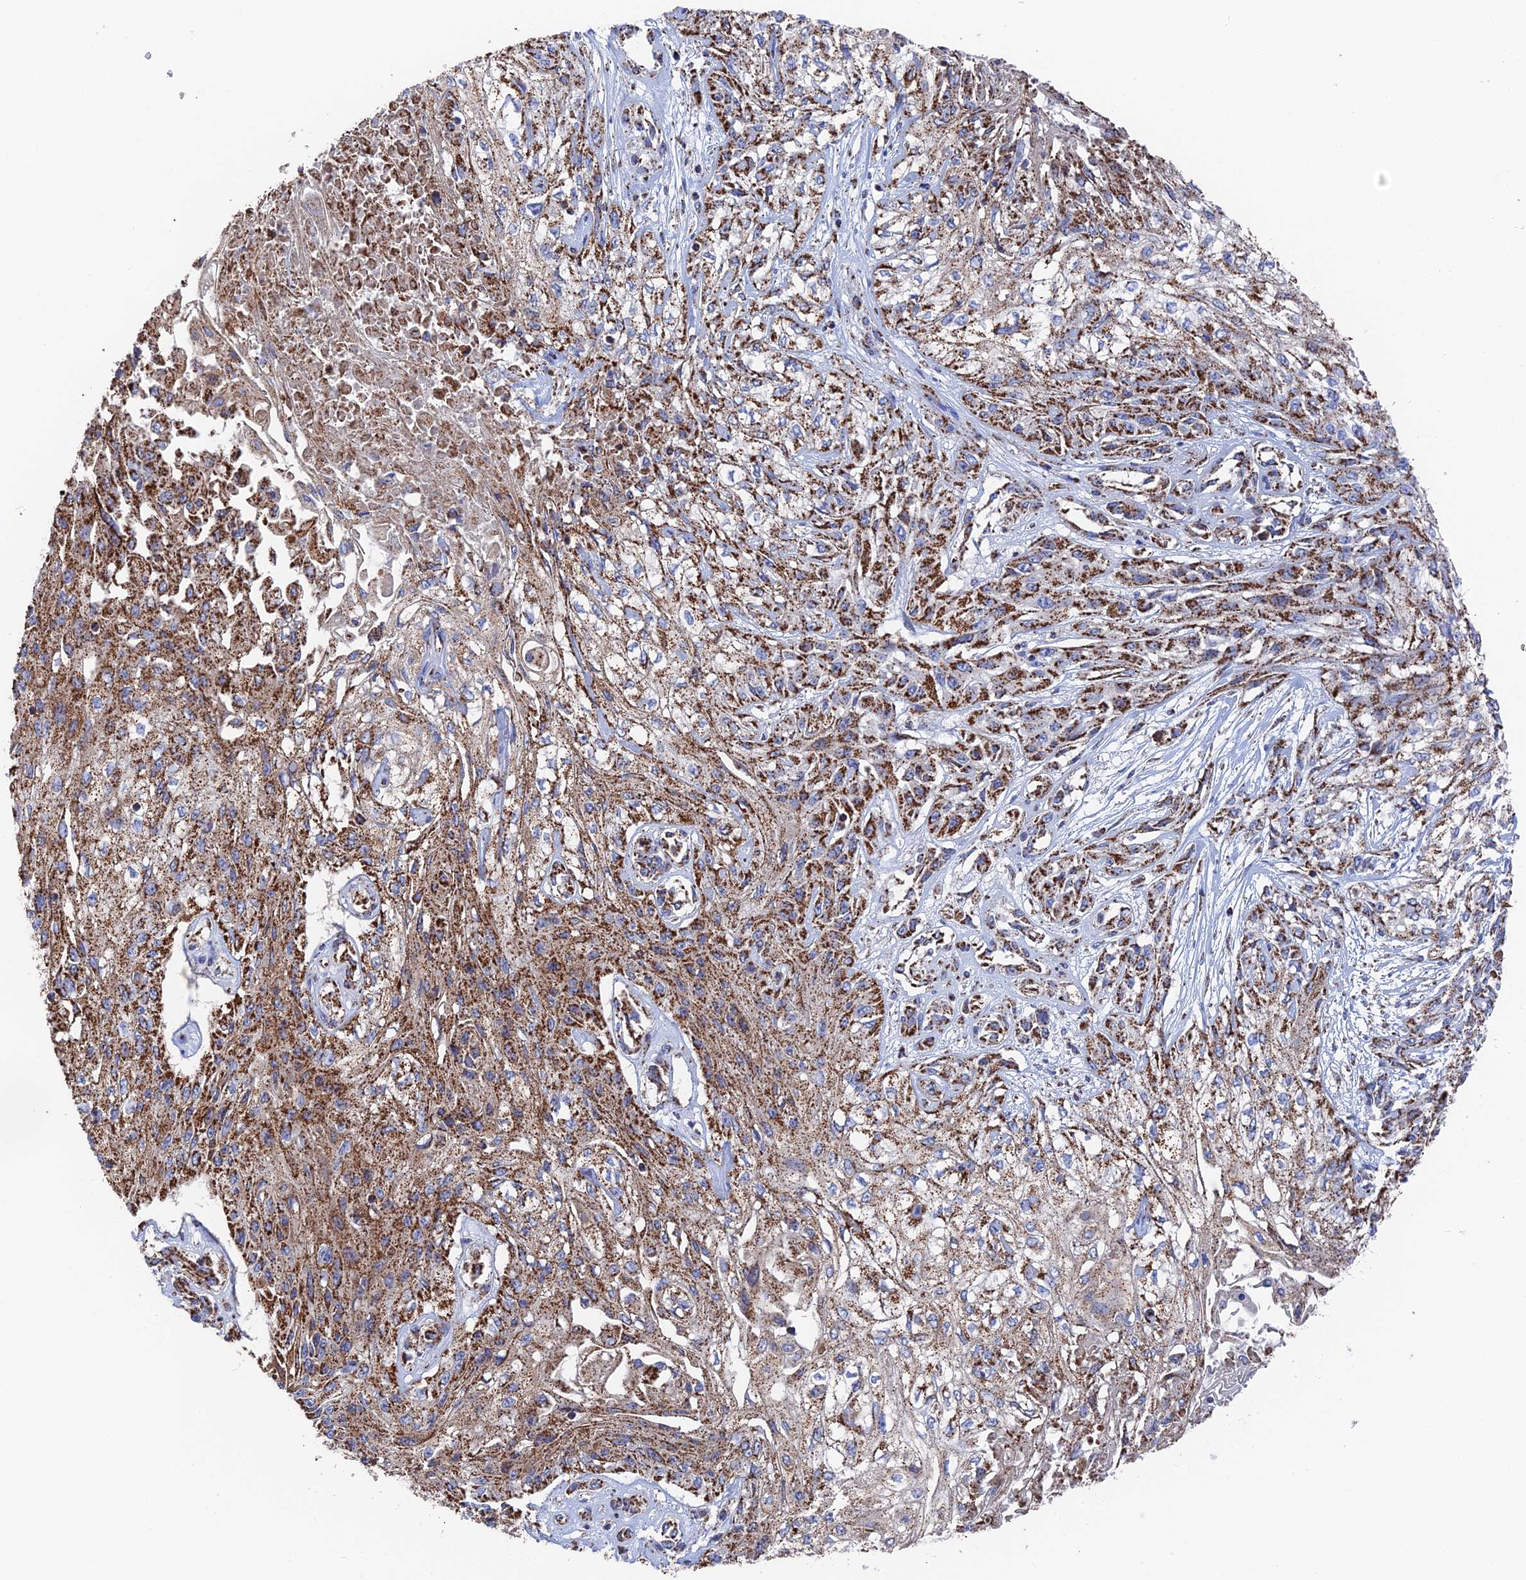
{"staining": {"intensity": "strong", "quantity": ">75%", "location": "cytoplasmic/membranous"}, "tissue": "skin cancer", "cell_type": "Tumor cells", "image_type": "cancer", "snomed": [{"axis": "morphology", "description": "Squamous cell carcinoma, NOS"}, {"axis": "morphology", "description": "Squamous cell carcinoma, metastatic, NOS"}, {"axis": "topography", "description": "Skin"}, {"axis": "topography", "description": "Lymph node"}], "caption": "Strong cytoplasmic/membranous expression is identified in approximately >75% of tumor cells in skin cancer (squamous cell carcinoma).", "gene": "HAUS8", "patient": {"sex": "male", "age": 75}}